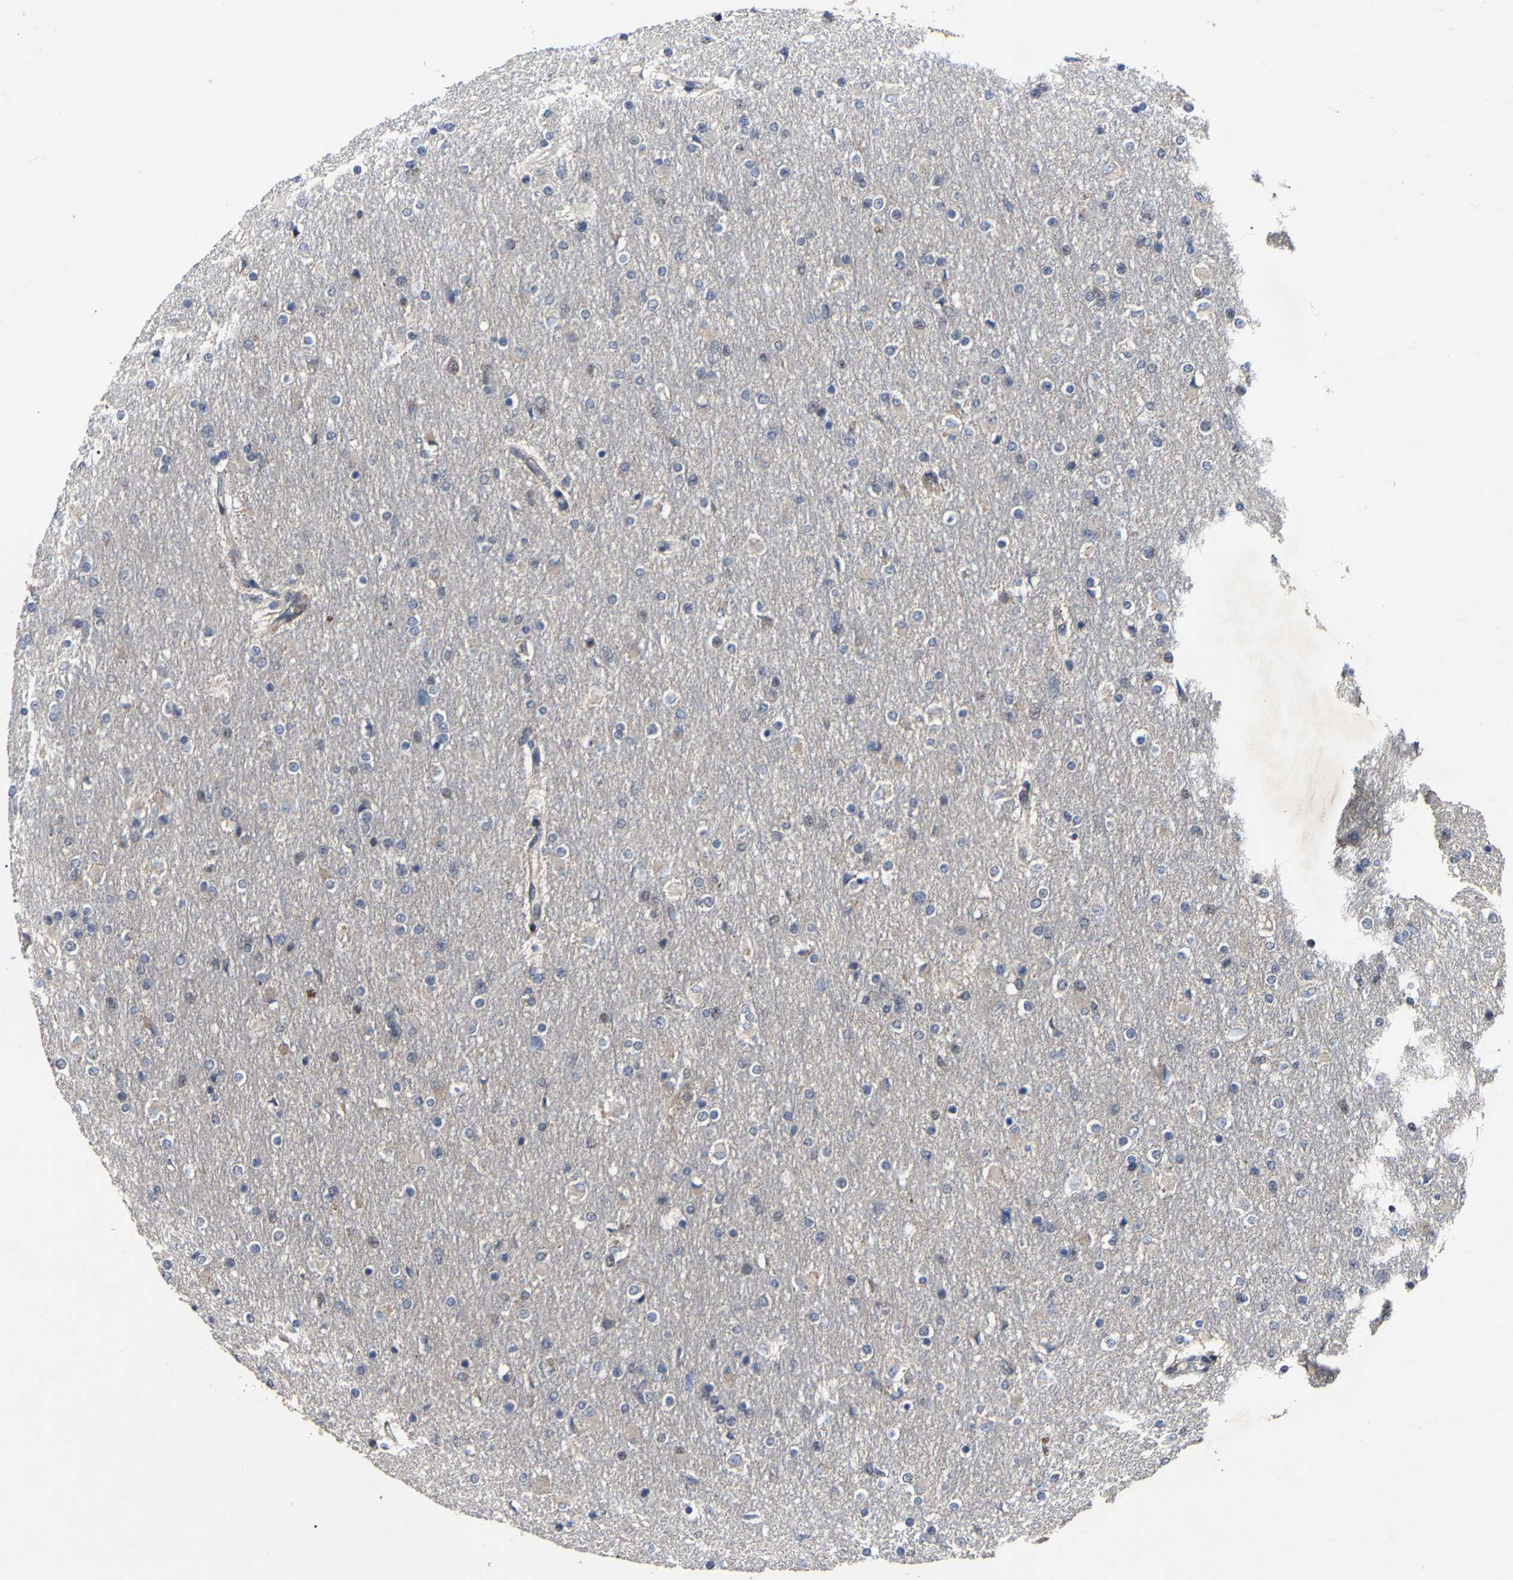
{"staining": {"intensity": "negative", "quantity": "none", "location": "none"}, "tissue": "glioma", "cell_type": "Tumor cells", "image_type": "cancer", "snomed": [{"axis": "morphology", "description": "Glioma, malignant, High grade"}, {"axis": "topography", "description": "Cerebral cortex"}], "caption": "Malignant glioma (high-grade) was stained to show a protein in brown. There is no significant staining in tumor cells.", "gene": "LSM8", "patient": {"sex": "female", "age": 36}}